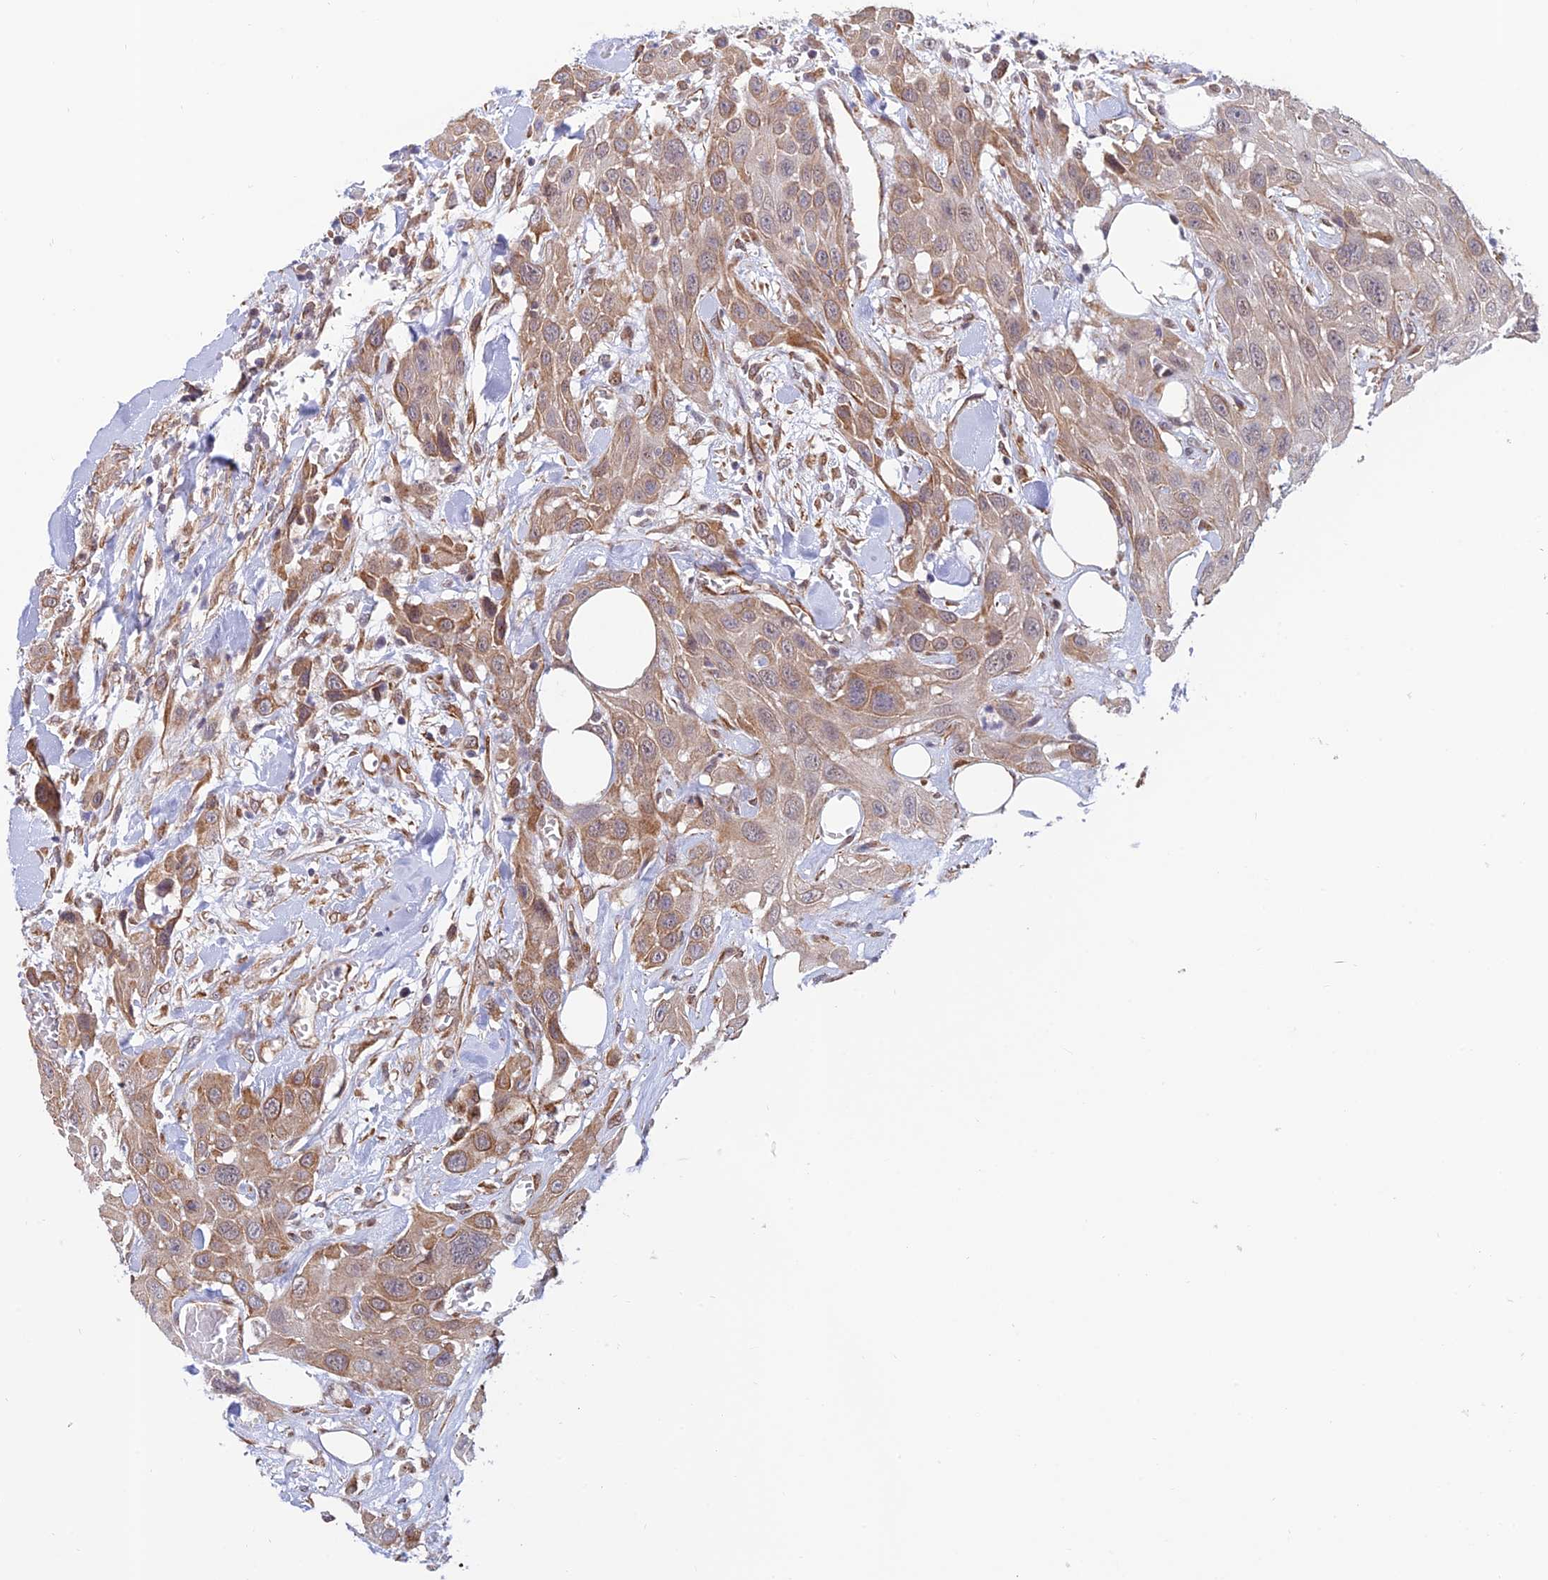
{"staining": {"intensity": "moderate", "quantity": "25%-75%", "location": "cytoplasmic/membranous"}, "tissue": "head and neck cancer", "cell_type": "Tumor cells", "image_type": "cancer", "snomed": [{"axis": "morphology", "description": "Squamous cell carcinoma, NOS"}, {"axis": "topography", "description": "Head-Neck"}], "caption": "Protein staining of head and neck squamous cell carcinoma tissue displays moderate cytoplasmic/membranous staining in about 25%-75% of tumor cells.", "gene": "PAGR1", "patient": {"sex": "male", "age": 81}}